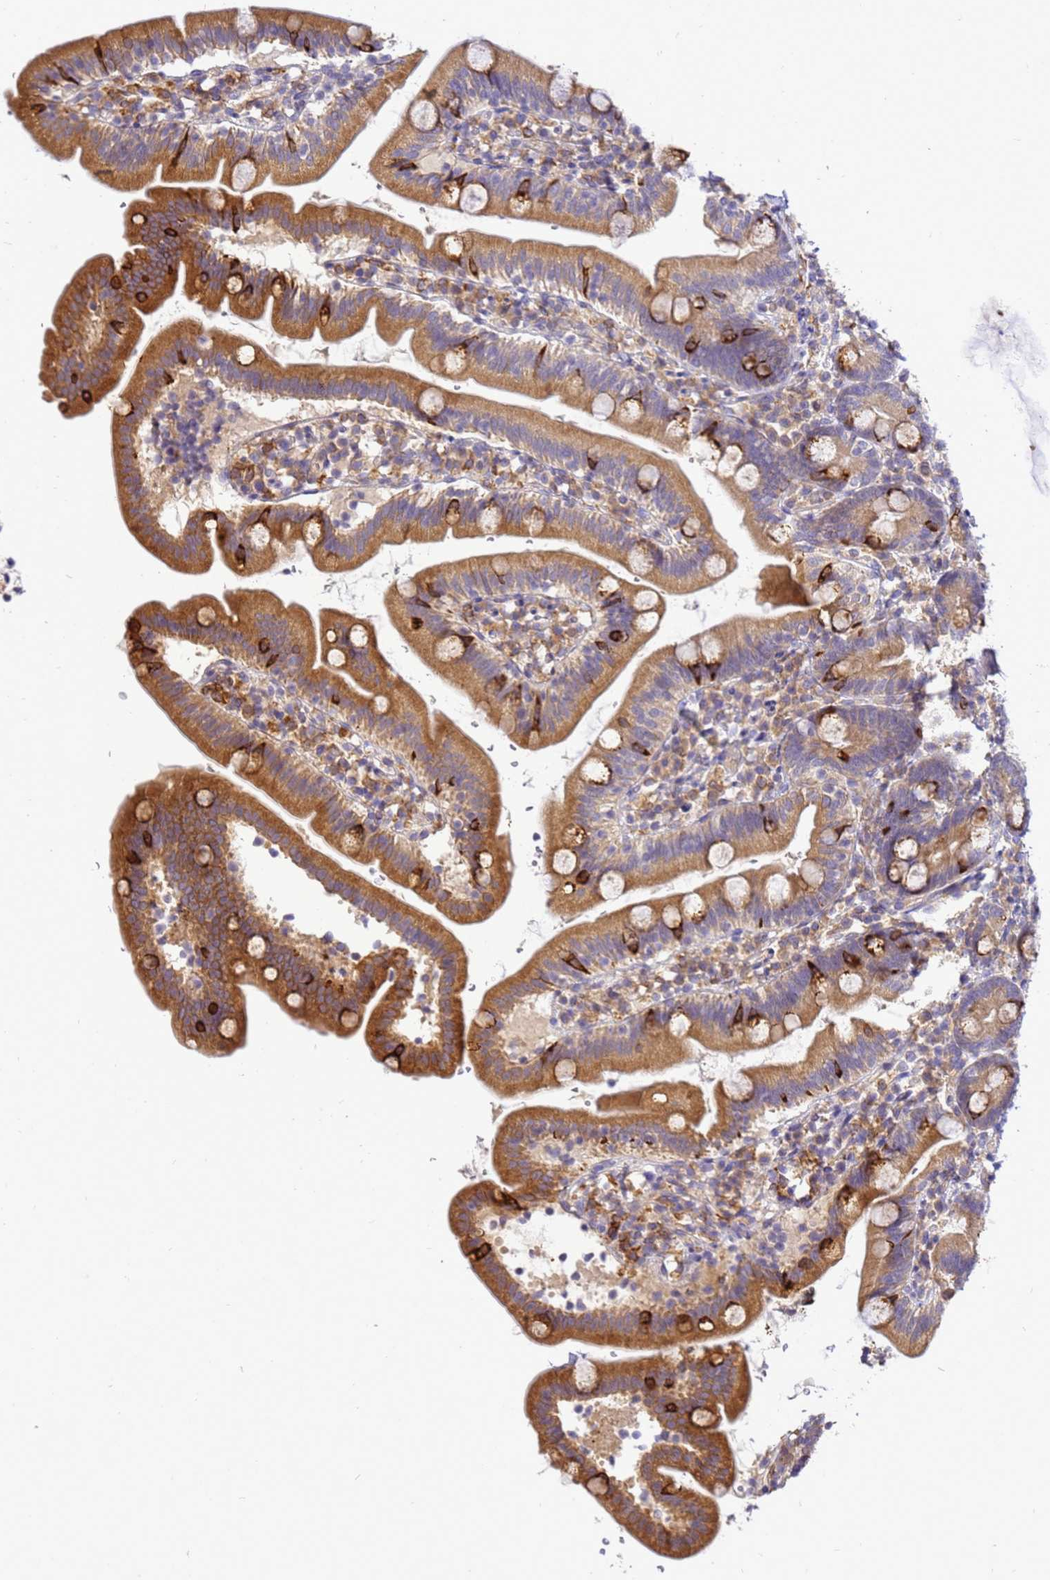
{"staining": {"intensity": "moderate", "quantity": ">75%", "location": "cytoplasmic/membranous"}, "tissue": "duodenum", "cell_type": "Glandular cells", "image_type": "normal", "snomed": [{"axis": "morphology", "description": "Normal tissue, NOS"}, {"axis": "topography", "description": "Duodenum"}], "caption": "Protein staining displays moderate cytoplasmic/membranous expression in approximately >75% of glandular cells in normal duodenum.", "gene": "ADPGK", "patient": {"sex": "female", "age": 67}}